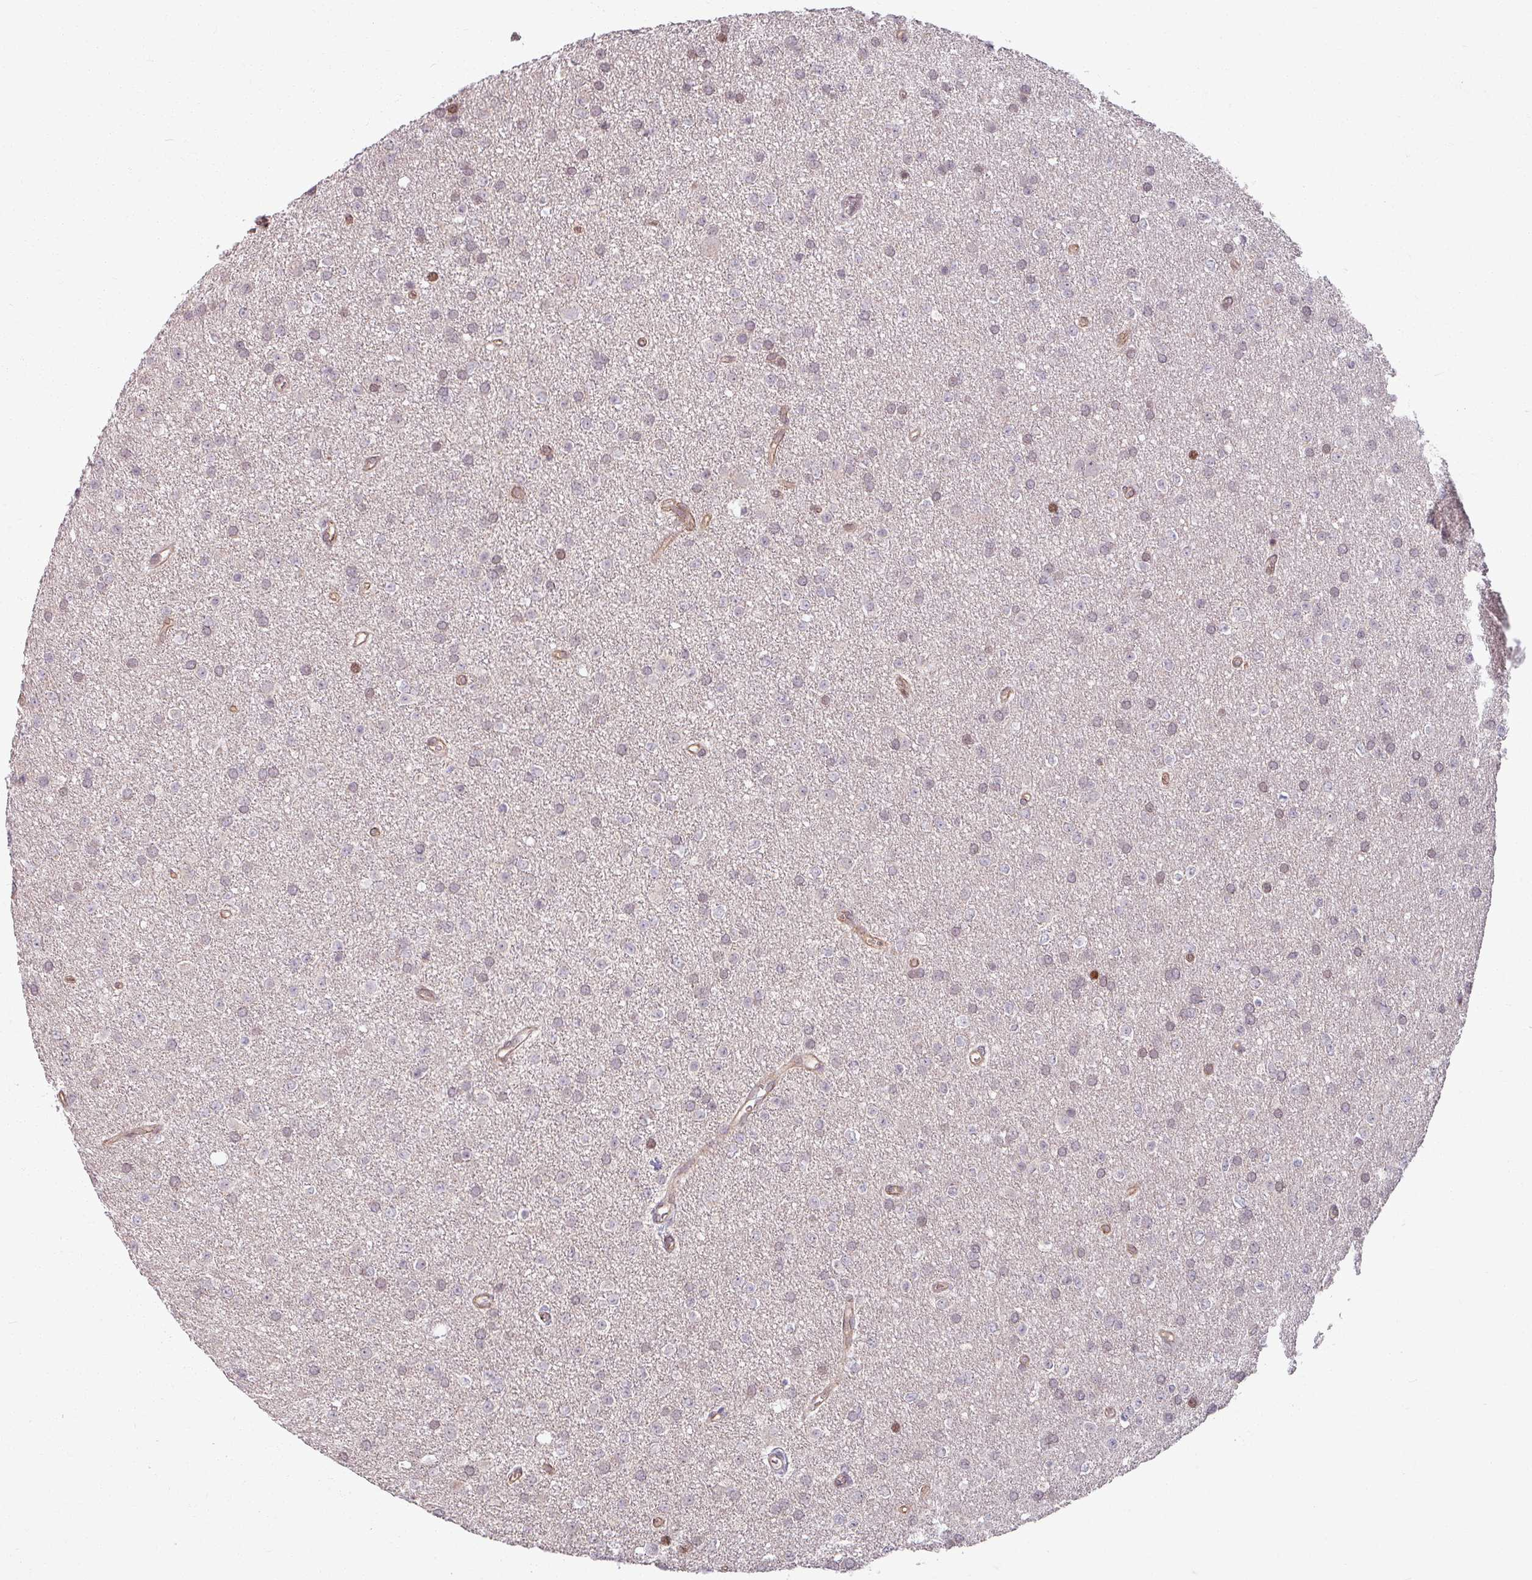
{"staining": {"intensity": "weak", "quantity": "25%-75%", "location": "nuclear"}, "tissue": "glioma", "cell_type": "Tumor cells", "image_type": "cancer", "snomed": [{"axis": "morphology", "description": "Glioma, malignant, Low grade"}, {"axis": "topography", "description": "Brain"}], "caption": "This image demonstrates IHC staining of human malignant low-grade glioma, with low weak nuclear positivity in about 25%-75% of tumor cells.", "gene": "NCOR1", "patient": {"sex": "female", "age": 34}}